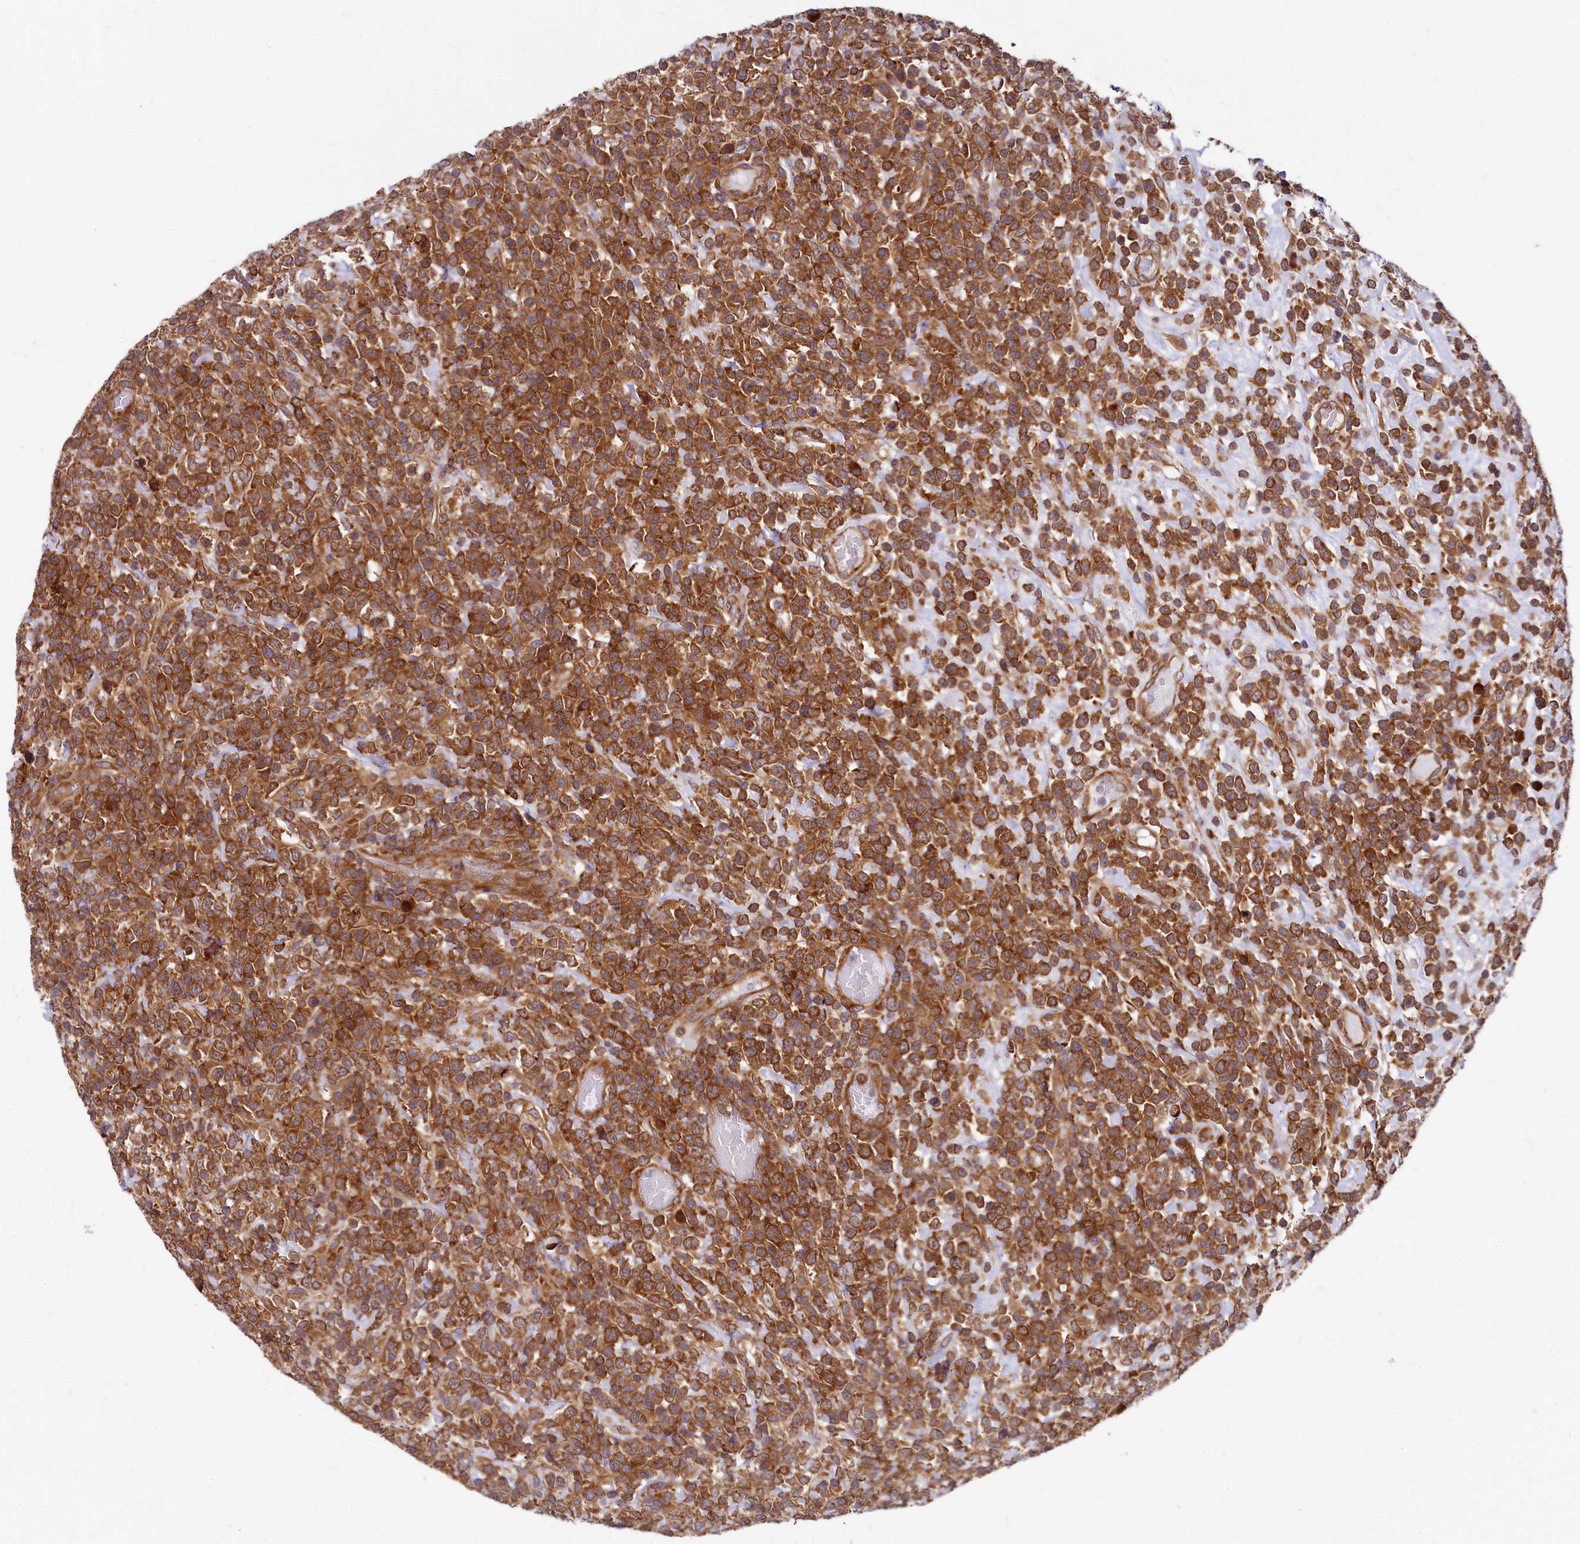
{"staining": {"intensity": "strong", "quantity": ">75%", "location": "cytoplasmic/membranous"}, "tissue": "lymphoma", "cell_type": "Tumor cells", "image_type": "cancer", "snomed": [{"axis": "morphology", "description": "Malignant lymphoma, non-Hodgkin's type, High grade"}, {"axis": "topography", "description": "Colon"}], "caption": "High-grade malignant lymphoma, non-Hodgkin's type tissue displays strong cytoplasmic/membranous staining in approximately >75% of tumor cells, visualized by immunohistochemistry.", "gene": "EIF2B2", "patient": {"sex": "female", "age": 53}}